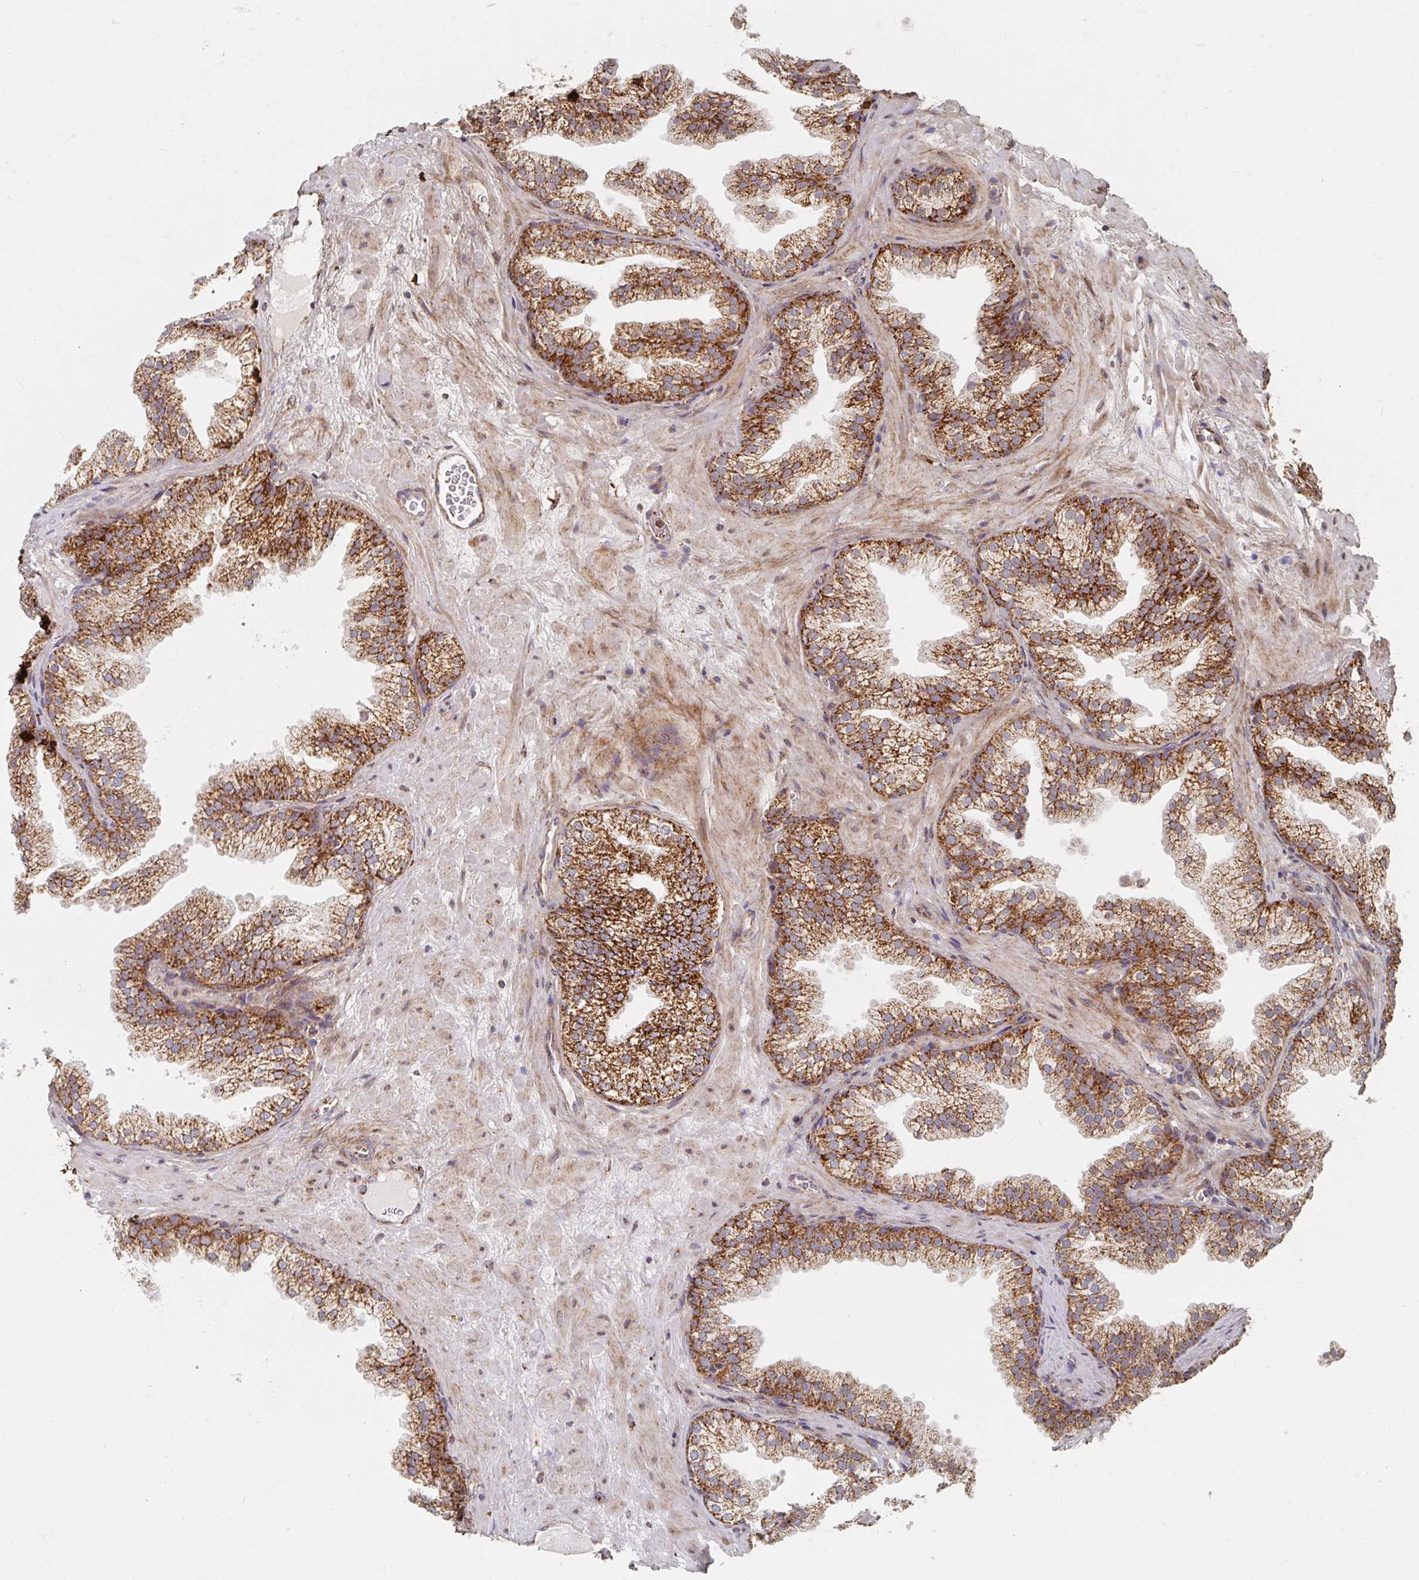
{"staining": {"intensity": "moderate", "quantity": ">75%", "location": "cytoplasmic/membranous"}, "tissue": "prostate", "cell_type": "Glandular cells", "image_type": "normal", "snomed": [{"axis": "morphology", "description": "Normal tissue, NOS"}, {"axis": "topography", "description": "Prostate"}], "caption": "High-magnification brightfield microscopy of normal prostate stained with DAB (3,3'-diaminobenzidine) (brown) and counterstained with hematoxylin (blue). glandular cells exhibit moderate cytoplasmic/membranous staining is seen in about>75% of cells. The protein of interest is shown in brown color, while the nuclei are stained blue.", "gene": "MAVS", "patient": {"sex": "male", "age": 37}}